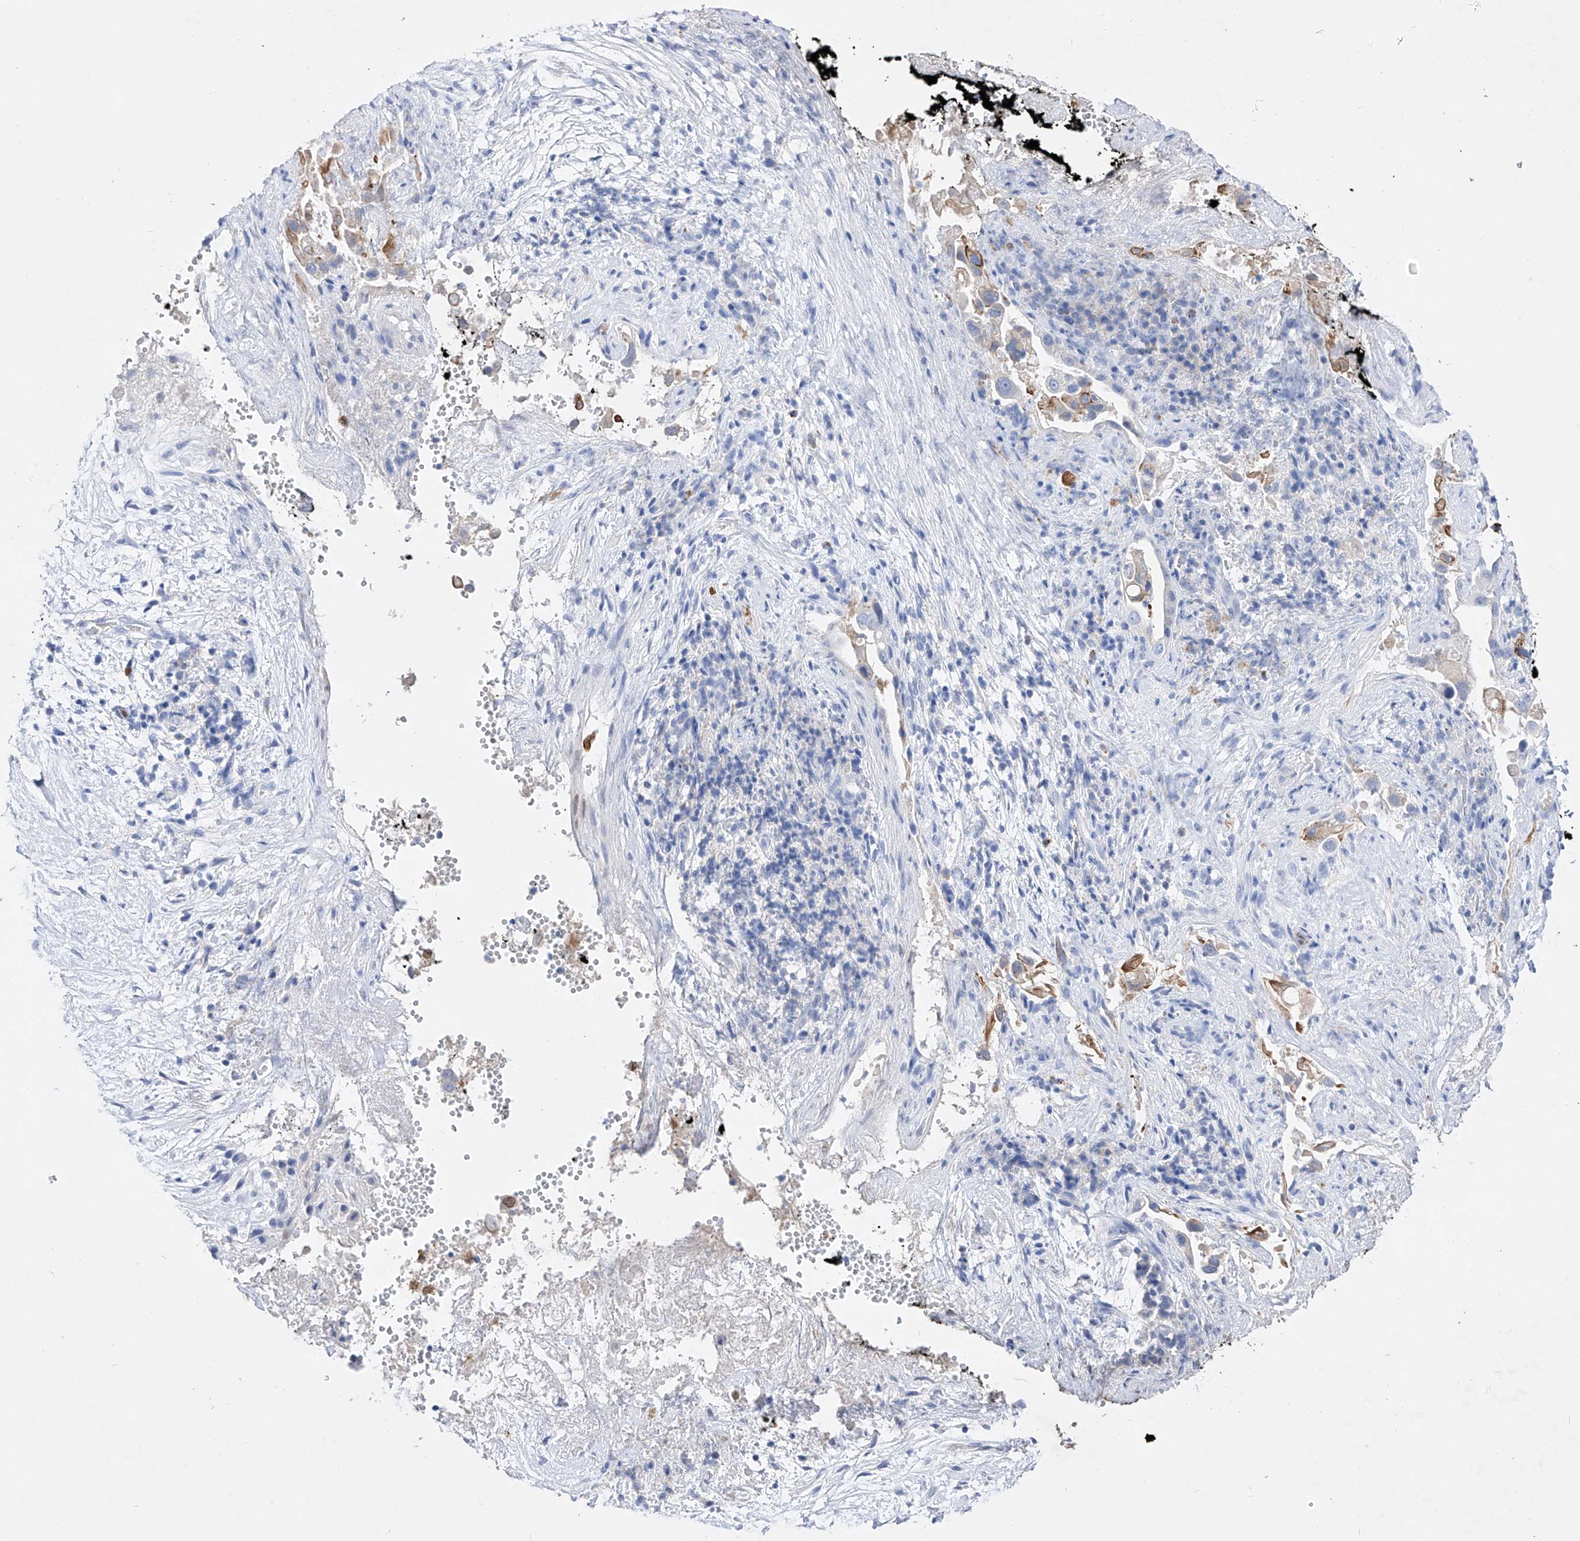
{"staining": {"intensity": "moderate", "quantity": "<25%", "location": "cytoplasmic/membranous"}, "tissue": "pancreatic cancer", "cell_type": "Tumor cells", "image_type": "cancer", "snomed": [{"axis": "morphology", "description": "Inflammation, NOS"}, {"axis": "morphology", "description": "Adenocarcinoma, NOS"}, {"axis": "topography", "description": "Pancreas"}], "caption": "Protein expression analysis of pancreatic cancer exhibits moderate cytoplasmic/membranous expression in approximately <25% of tumor cells.", "gene": "TM7SF2", "patient": {"sex": "female", "age": 56}}